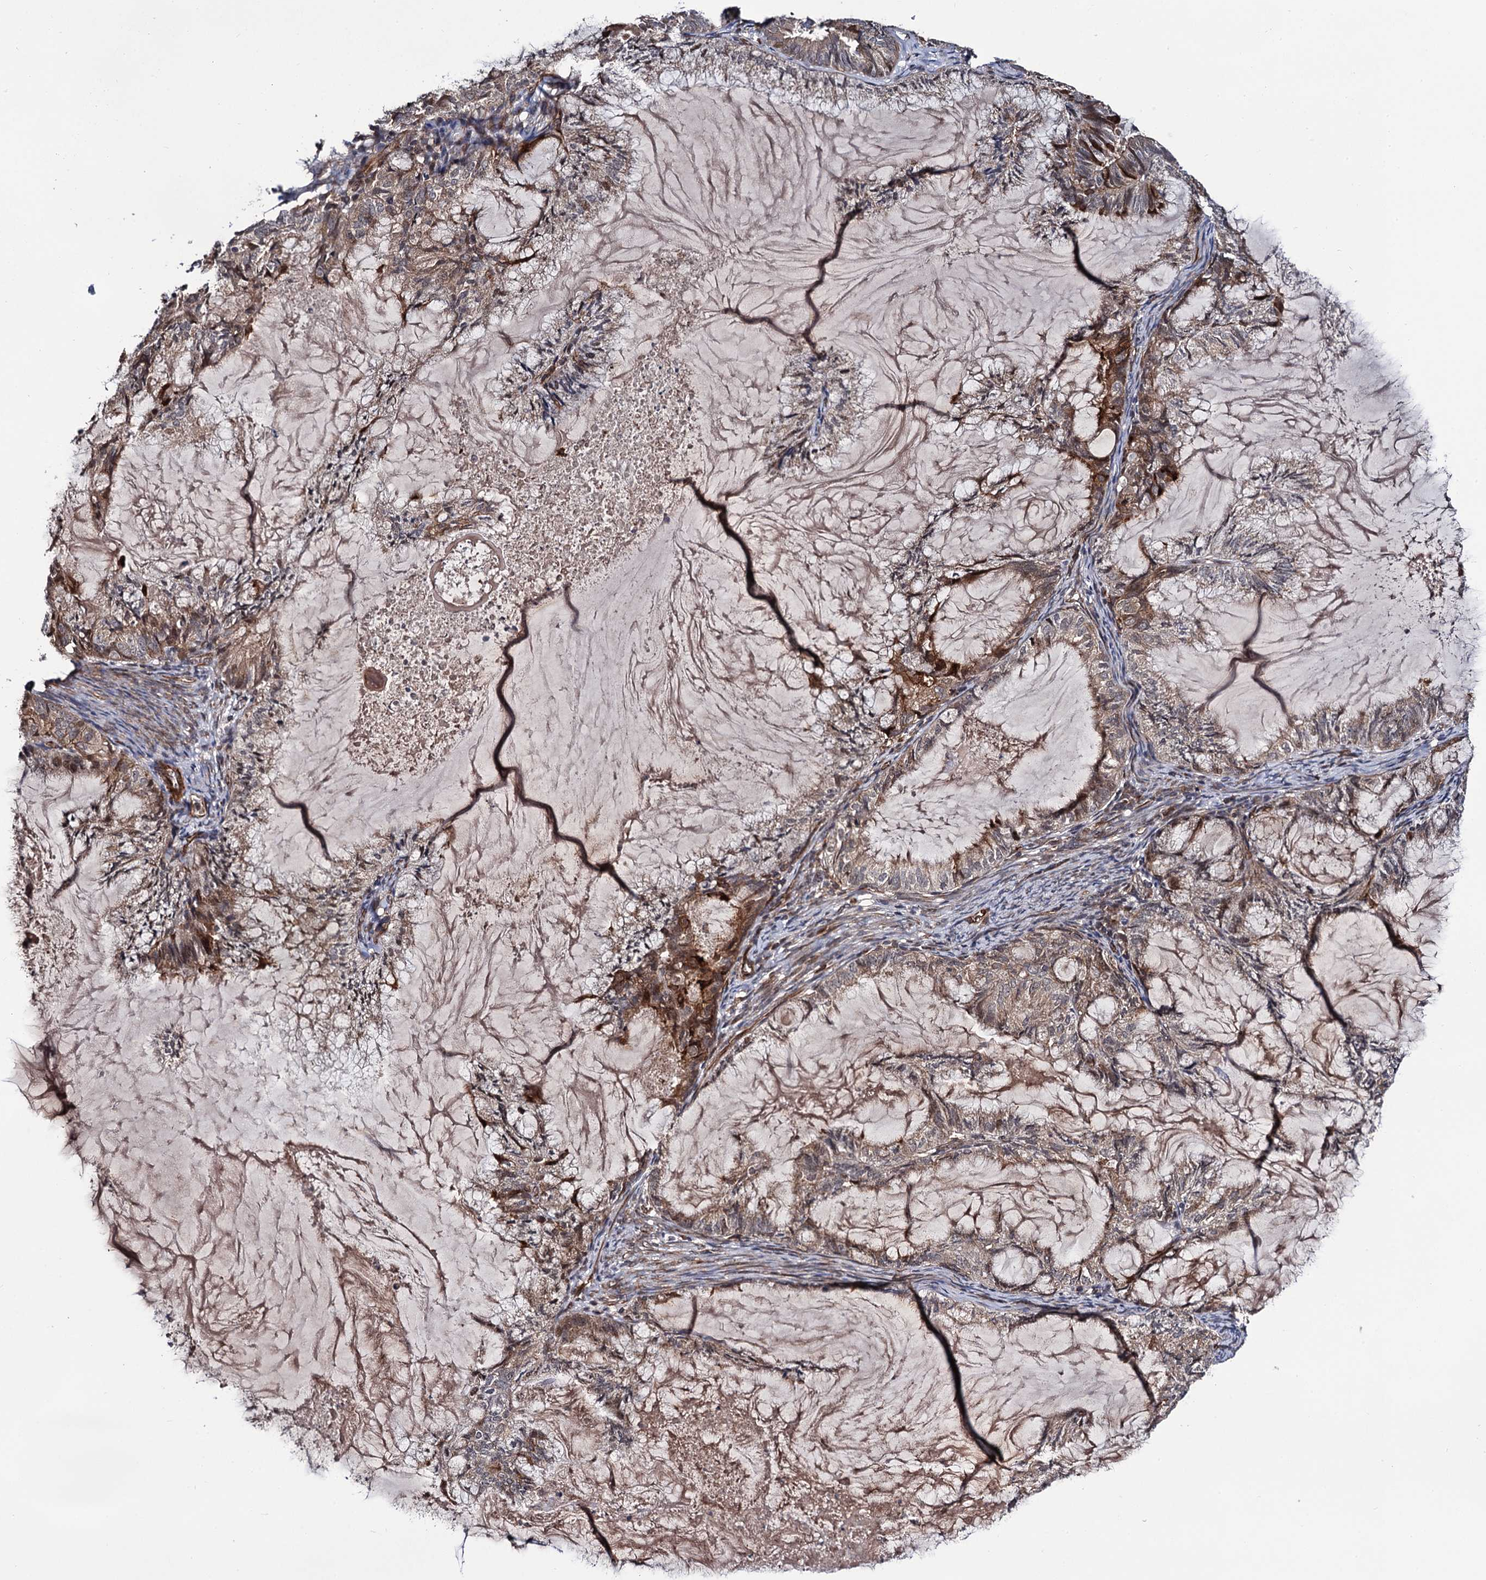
{"staining": {"intensity": "moderate", "quantity": "25%-75%", "location": "cytoplasmic/membranous"}, "tissue": "endometrial cancer", "cell_type": "Tumor cells", "image_type": "cancer", "snomed": [{"axis": "morphology", "description": "Adenocarcinoma, NOS"}, {"axis": "topography", "description": "Endometrium"}], "caption": "Endometrial adenocarcinoma stained with DAB (3,3'-diaminobenzidine) IHC reveals medium levels of moderate cytoplasmic/membranous positivity in approximately 25%-75% of tumor cells.", "gene": "FSIP1", "patient": {"sex": "female", "age": 86}}